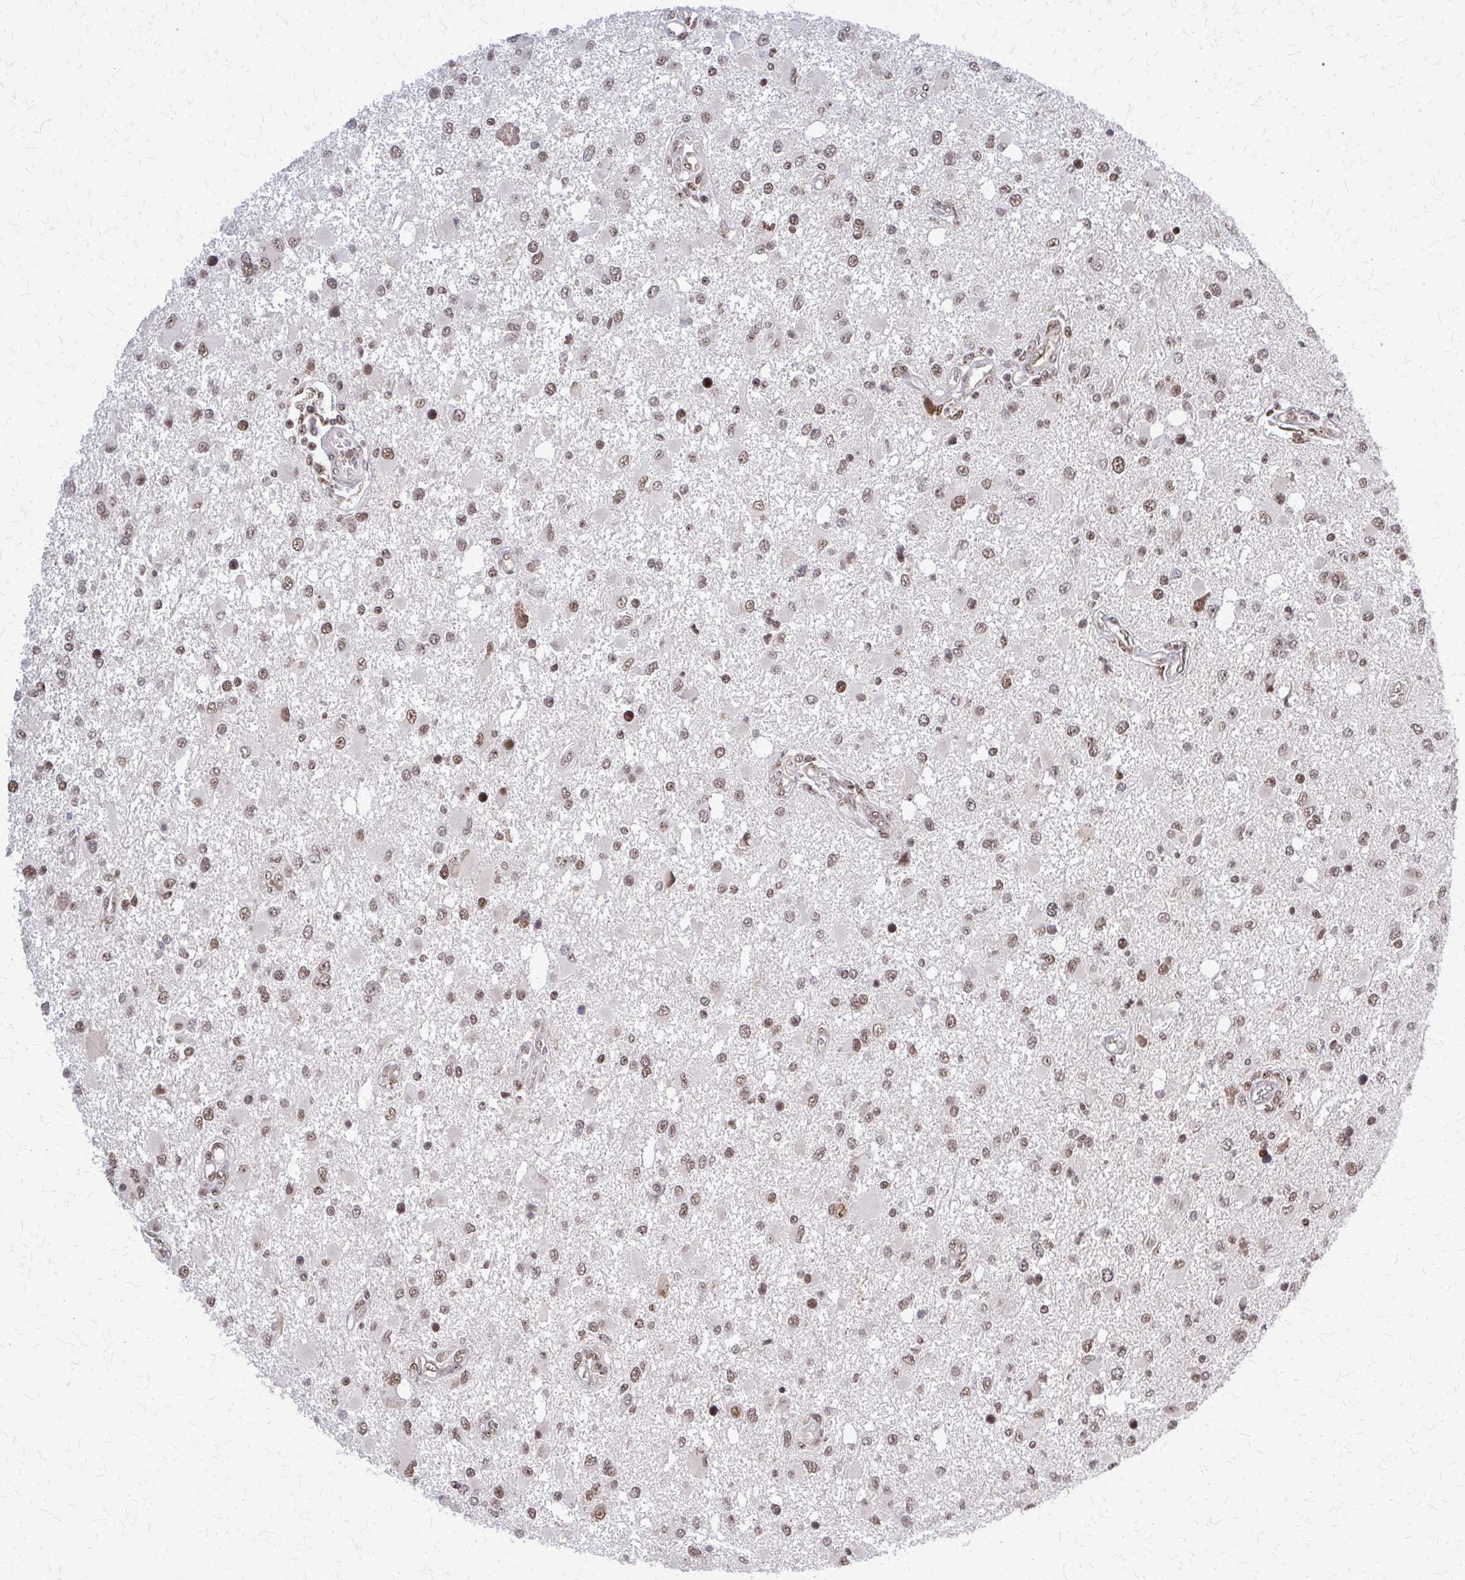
{"staining": {"intensity": "moderate", "quantity": ">75%", "location": "nuclear"}, "tissue": "glioma", "cell_type": "Tumor cells", "image_type": "cancer", "snomed": [{"axis": "morphology", "description": "Glioma, malignant, High grade"}, {"axis": "topography", "description": "Brain"}], "caption": "Immunohistochemical staining of human high-grade glioma (malignant) shows moderate nuclear protein positivity in about >75% of tumor cells.", "gene": "HDAC3", "patient": {"sex": "male", "age": 53}}